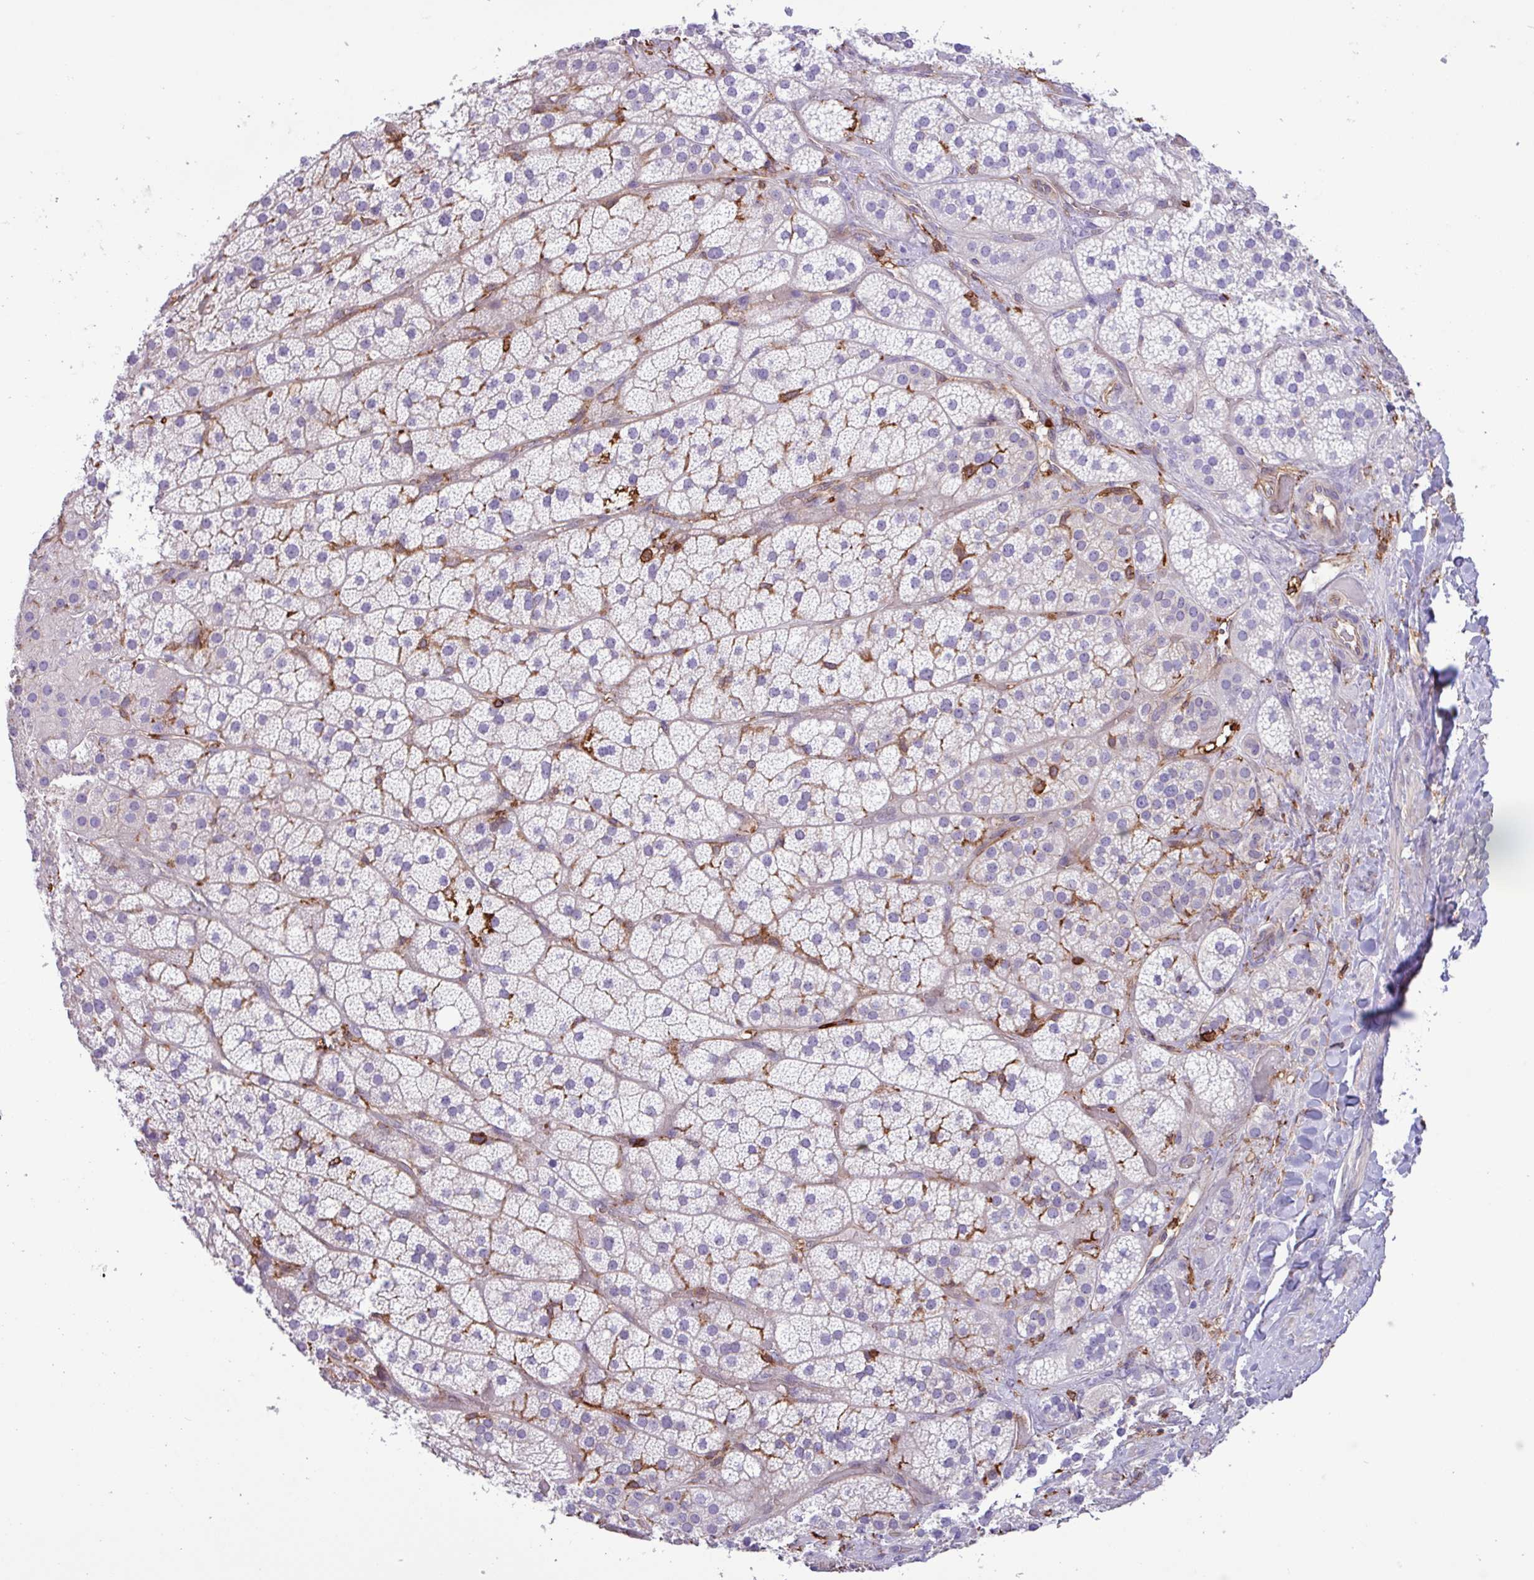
{"staining": {"intensity": "negative", "quantity": "none", "location": "none"}, "tissue": "adrenal gland", "cell_type": "Glandular cells", "image_type": "normal", "snomed": [{"axis": "morphology", "description": "Normal tissue, NOS"}, {"axis": "topography", "description": "Adrenal gland"}], "caption": "This is a micrograph of immunohistochemistry staining of normal adrenal gland, which shows no positivity in glandular cells.", "gene": "PPP1R18", "patient": {"sex": "male", "age": 57}}